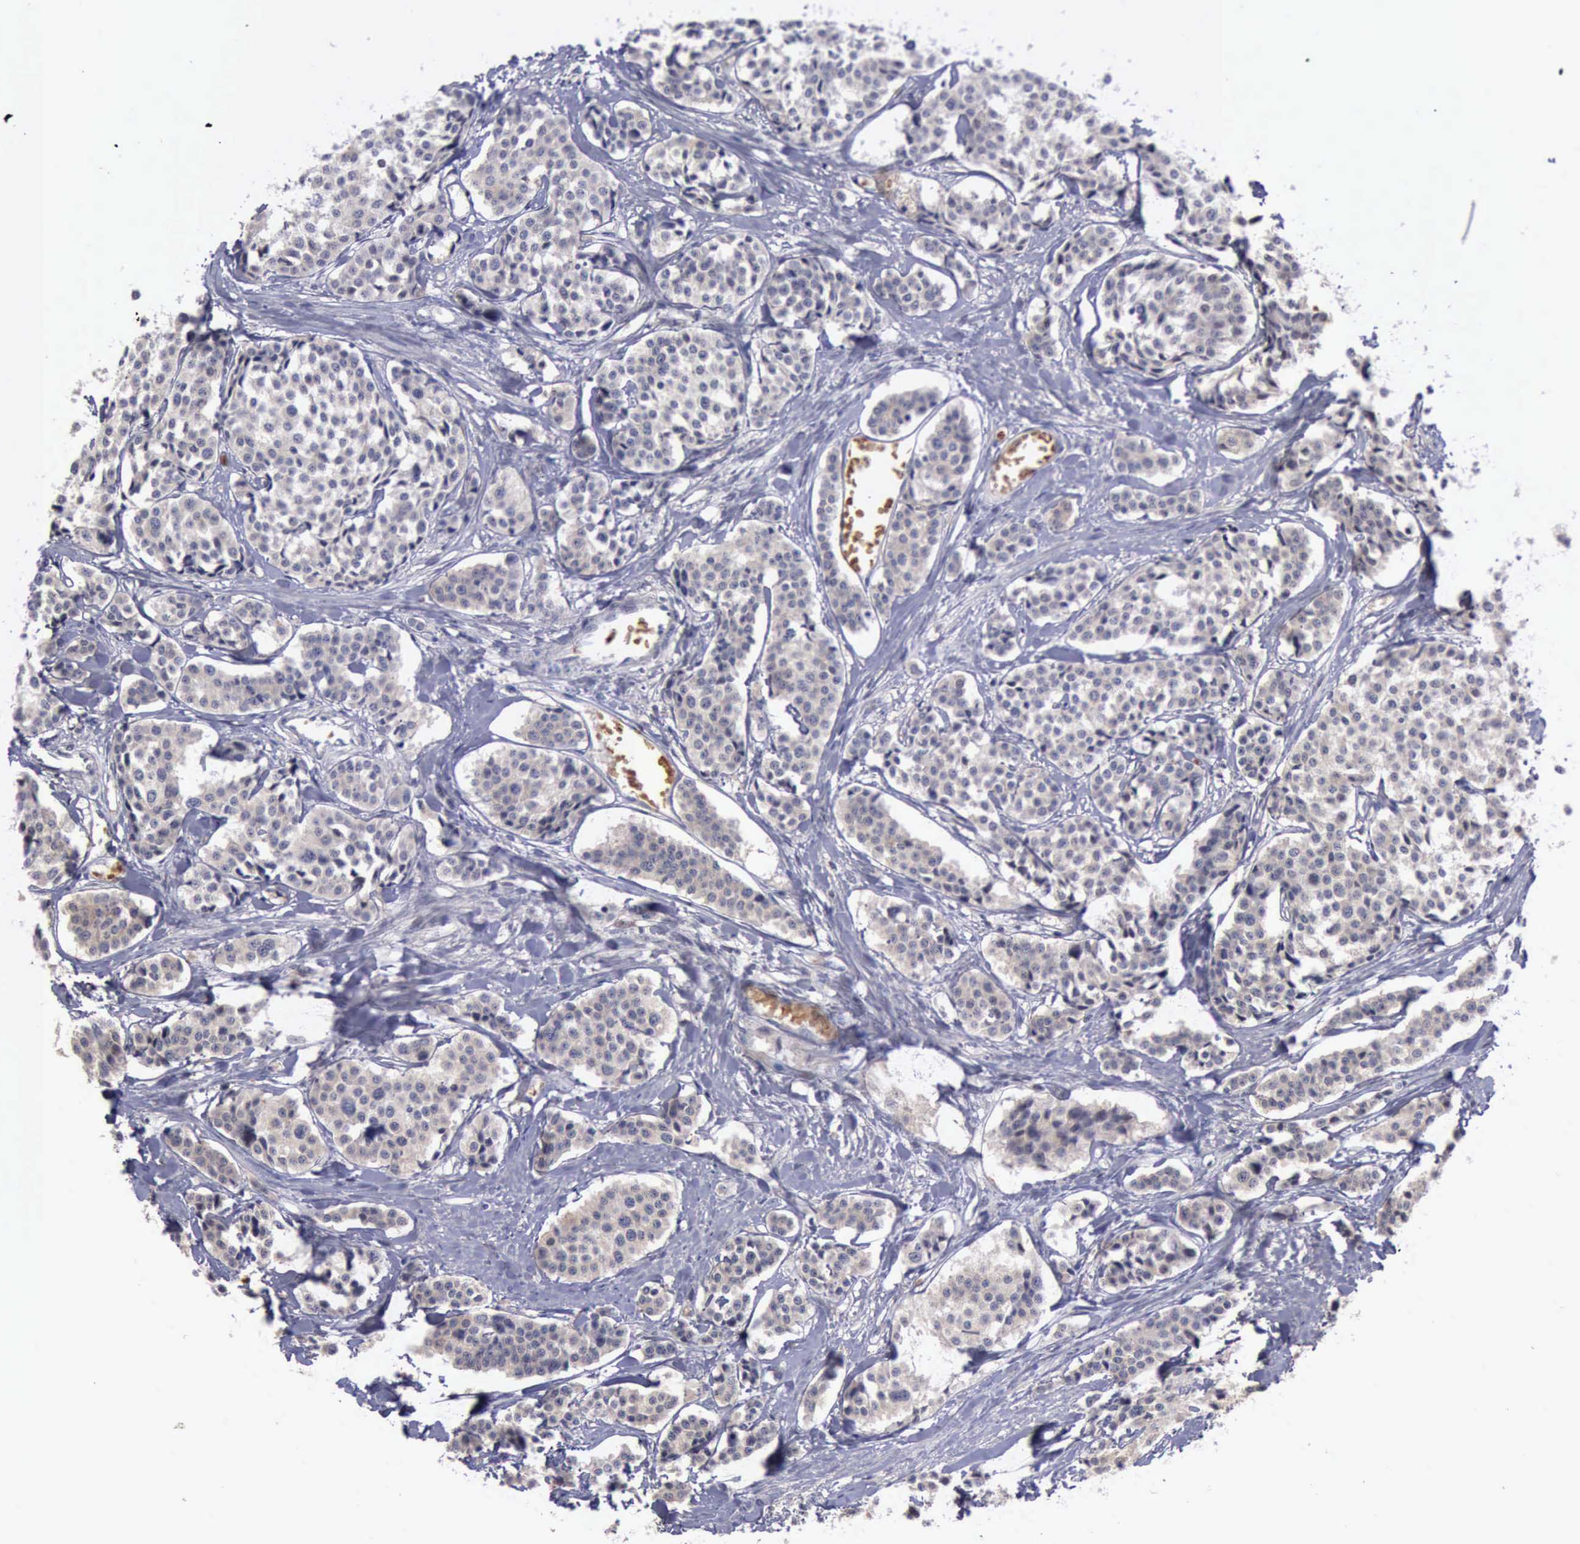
{"staining": {"intensity": "weak", "quantity": ">75%", "location": "cytoplasmic/membranous"}, "tissue": "carcinoid", "cell_type": "Tumor cells", "image_type": "cancer", "snomed": [{"axis": "morphology", "description": "Carcinoid, malignant, NOS"}, {"axis": "topography", "description": "Small intestine"}], "caption": "Immunohistochemical staining of human malignant carcinoid exhibits low levels of weak cytoplasmic/membranous protein expression in about >75% of tumor cells.", "gene": "CEP128", "patient": {"sex": "male", "age": 60}}